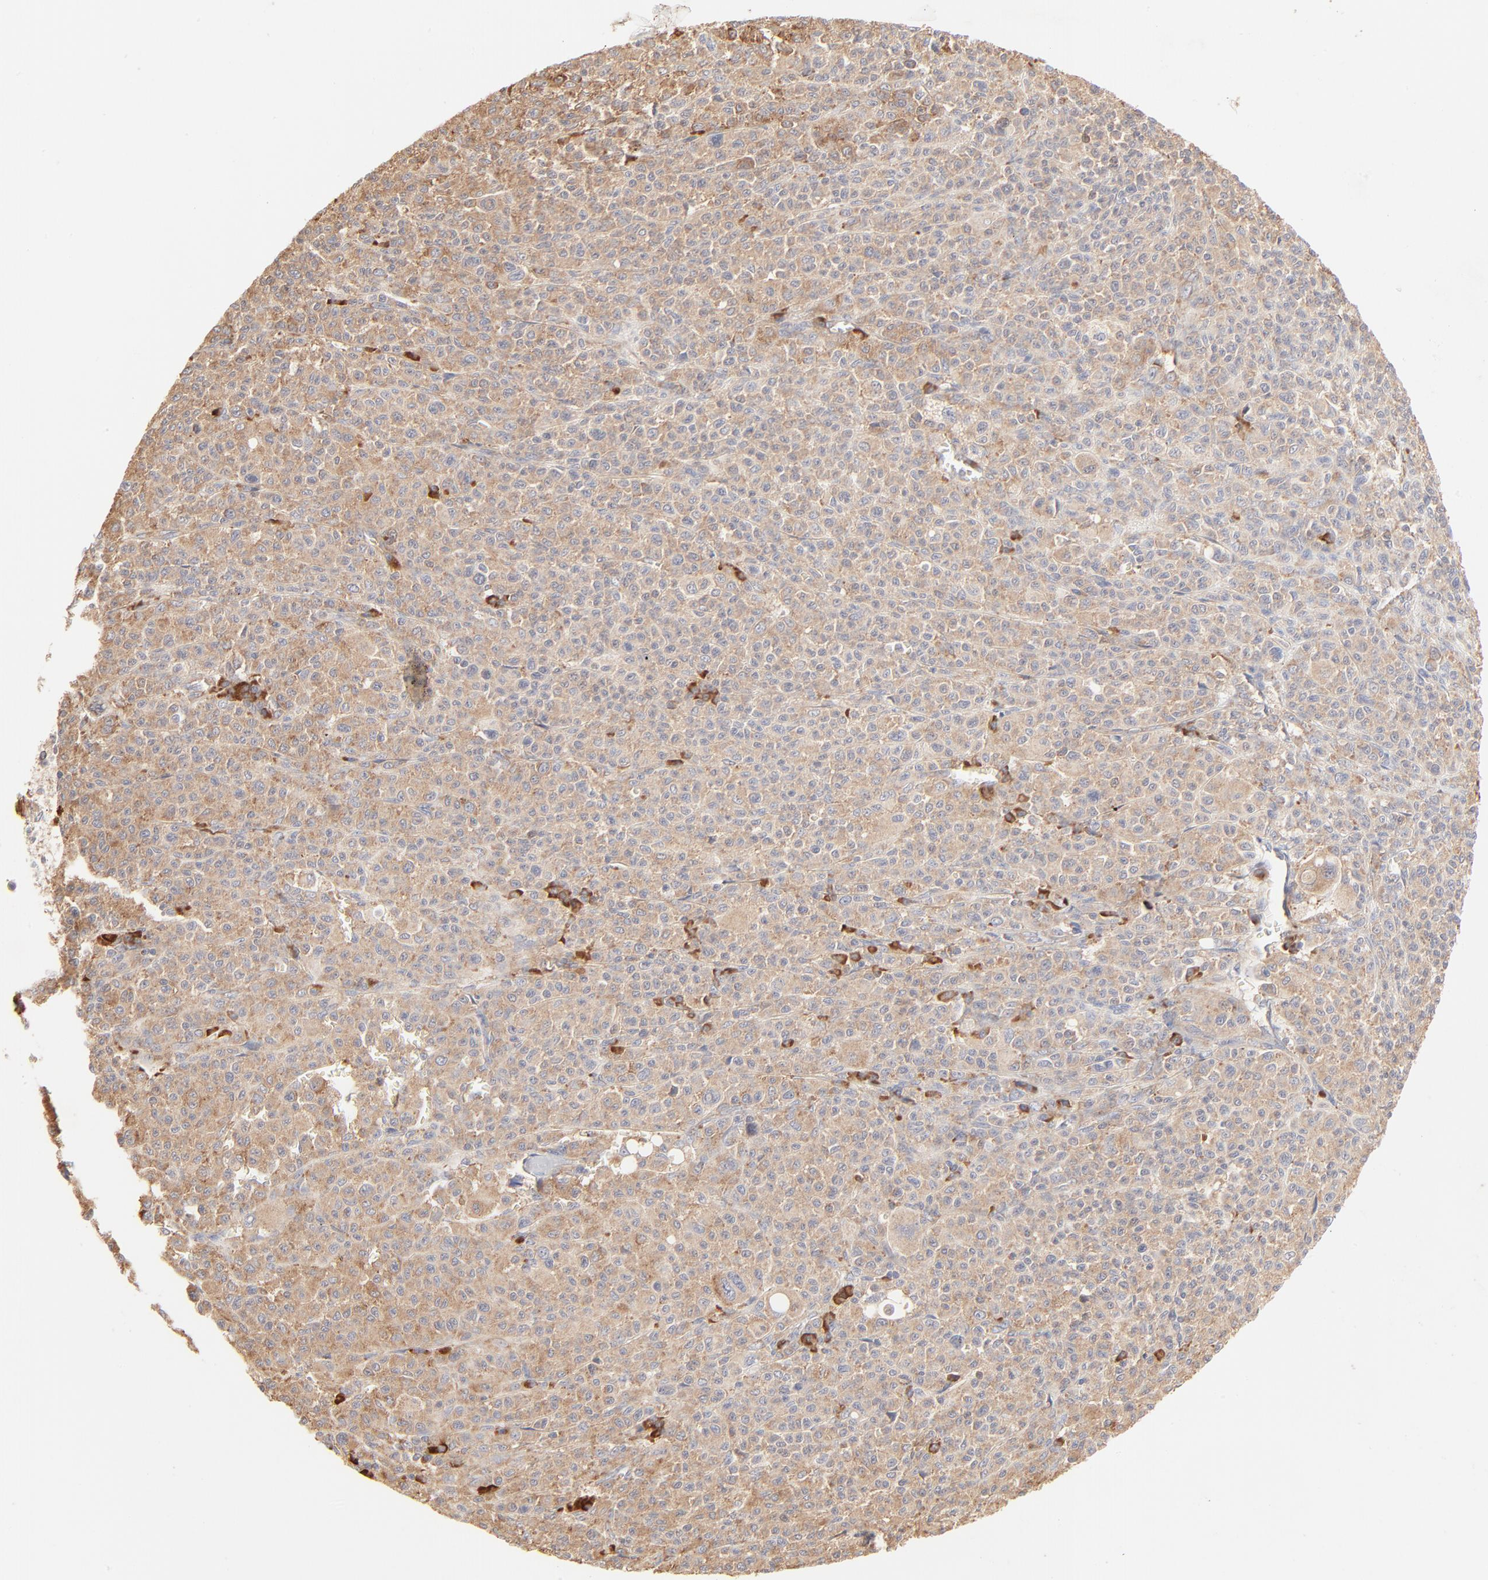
{"staining": {"intensity": "moderate", "quantity": ">75%", "location": "cytoplasmic/membranous"}, "tissue": "melanoma", "cell_type": "Tumor cells", "image_type": "cancer", "snomed": [{"axis": "morphology", "description": "Malignant melanoma, Metastatic site"}, {"axis": "topography", "description": "Skin"}], "caption": "Tumor cells demonstrate moderate cytoplasmic/membranous positivity in about >75% of cells in malignant melanoma (metastatic site). The protein is stained brown, and the nuclei are stained in blue (DAB IHC with brightfield microscopy, high magnification).", "gene": "RPS20", "patient": {"sex": "female", "age": 74}}